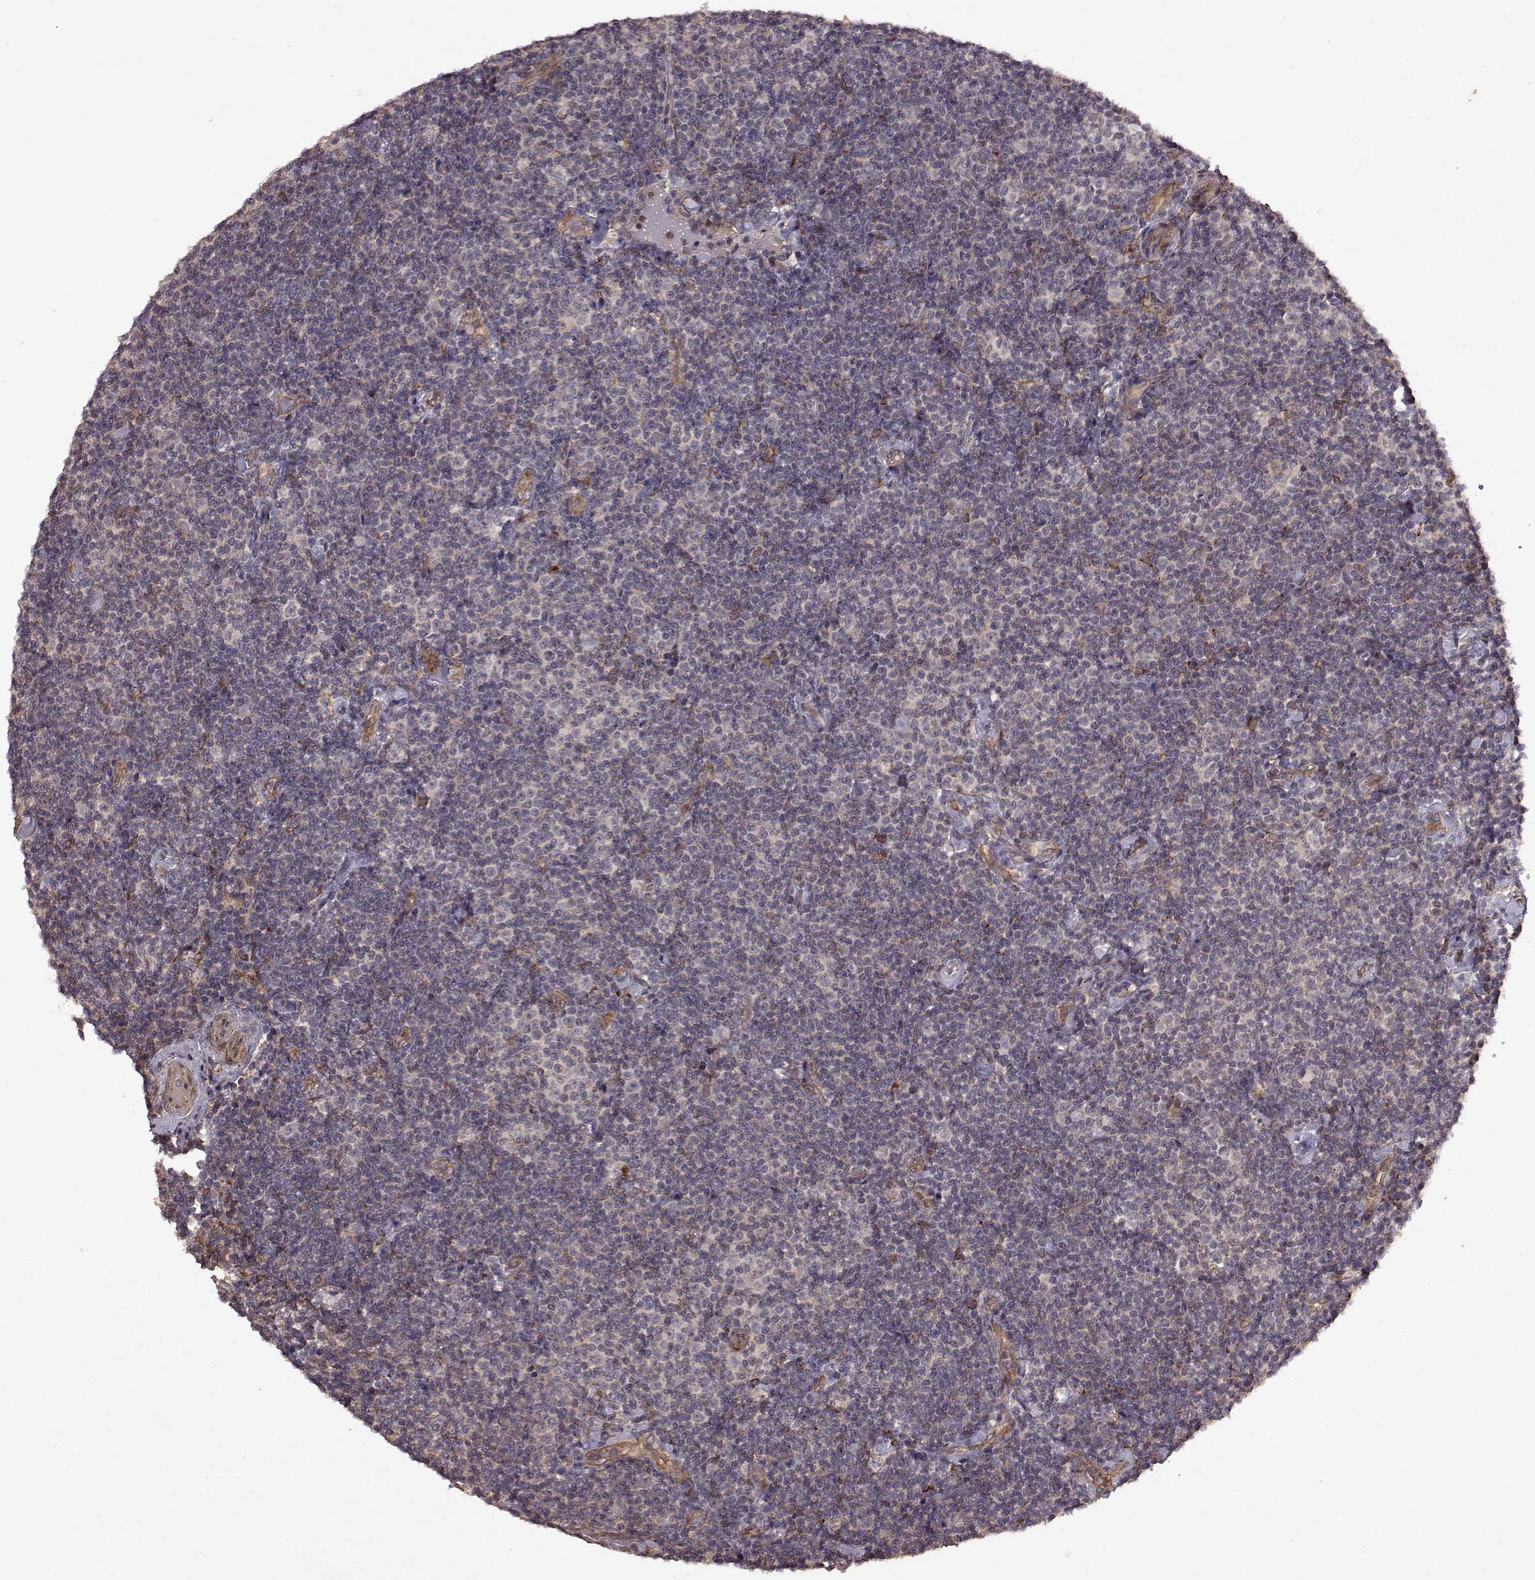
{"staining": {"intensity": "negative", "quantity": "none", "location": "none"}, "tissue": "lymphoma", "cell_type": "Tumor cells", "image_type": "cancer", "snomed": [{"axis": "morphology", "description": "Malignant lymphoma, non-Hodgkin's type, Low grade"}, {"axis": "topography", "description": "Lymph node"}], "caption": "DAB immunohistochemical staining of human low-grade malignant lymphoma, non-Hodgkin's type reveals no significant expression in tumor cells.", "gene": "FSTL1", "patient": {"sex": "male", "age": 81}}